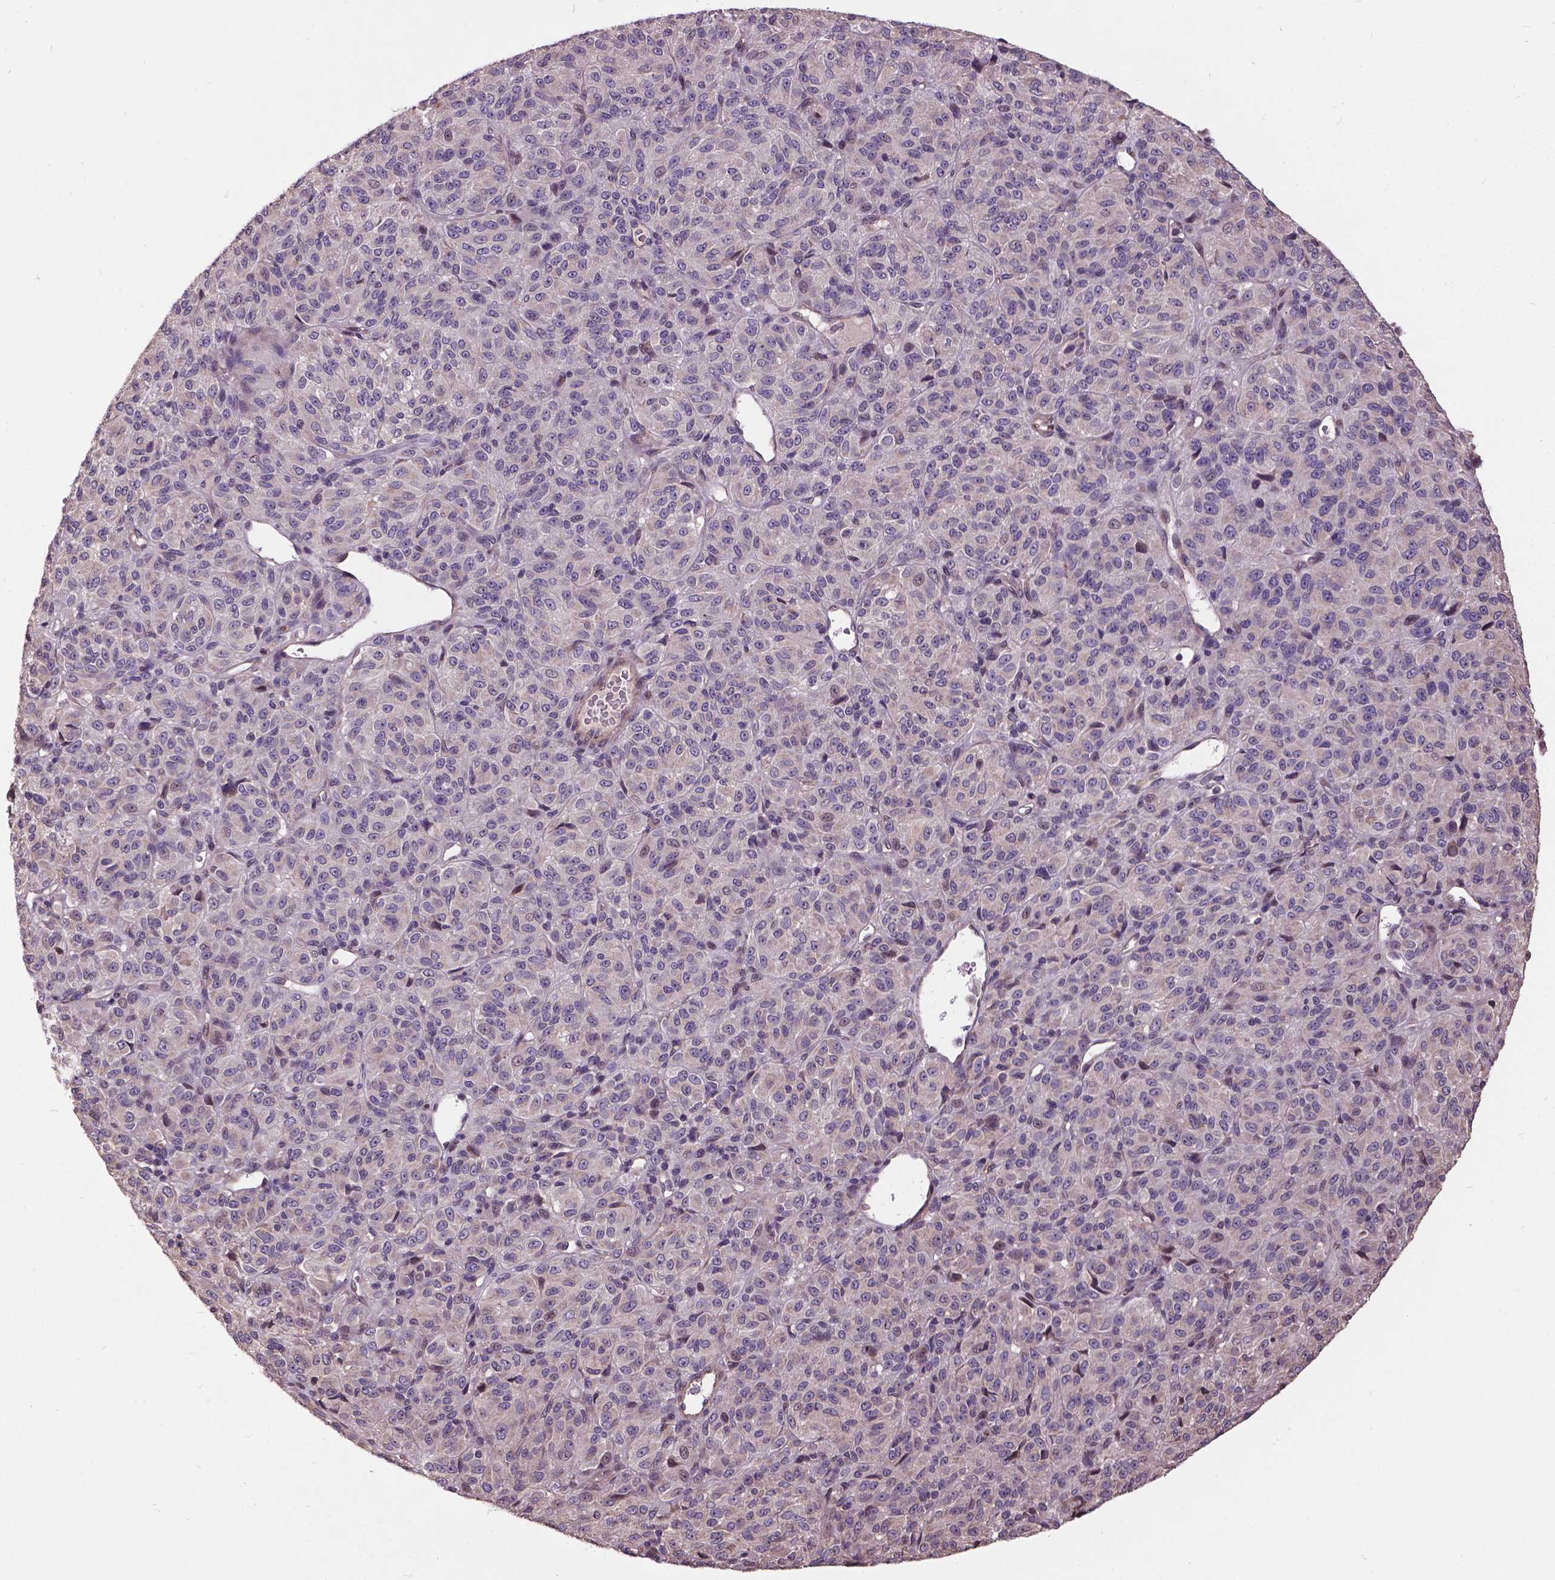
{"staining": {"intensity": "negative", "quantity": "none", "location": "none"}, "tissue": "melanoma", "cell_type": "Tumor cells", "image_type": "cancer", "snomed": [{"axis": "morphology", "description": "Malignant melanoma, Metastatic site"}, {"axis": "topography", "description": "Brain"}], "caption": "IHC of human malignant melanoma (metastatic site) shows no staining in tumor cells.", "gene": "AP1S3", "patient": {"sex": "female", "age": 56}}